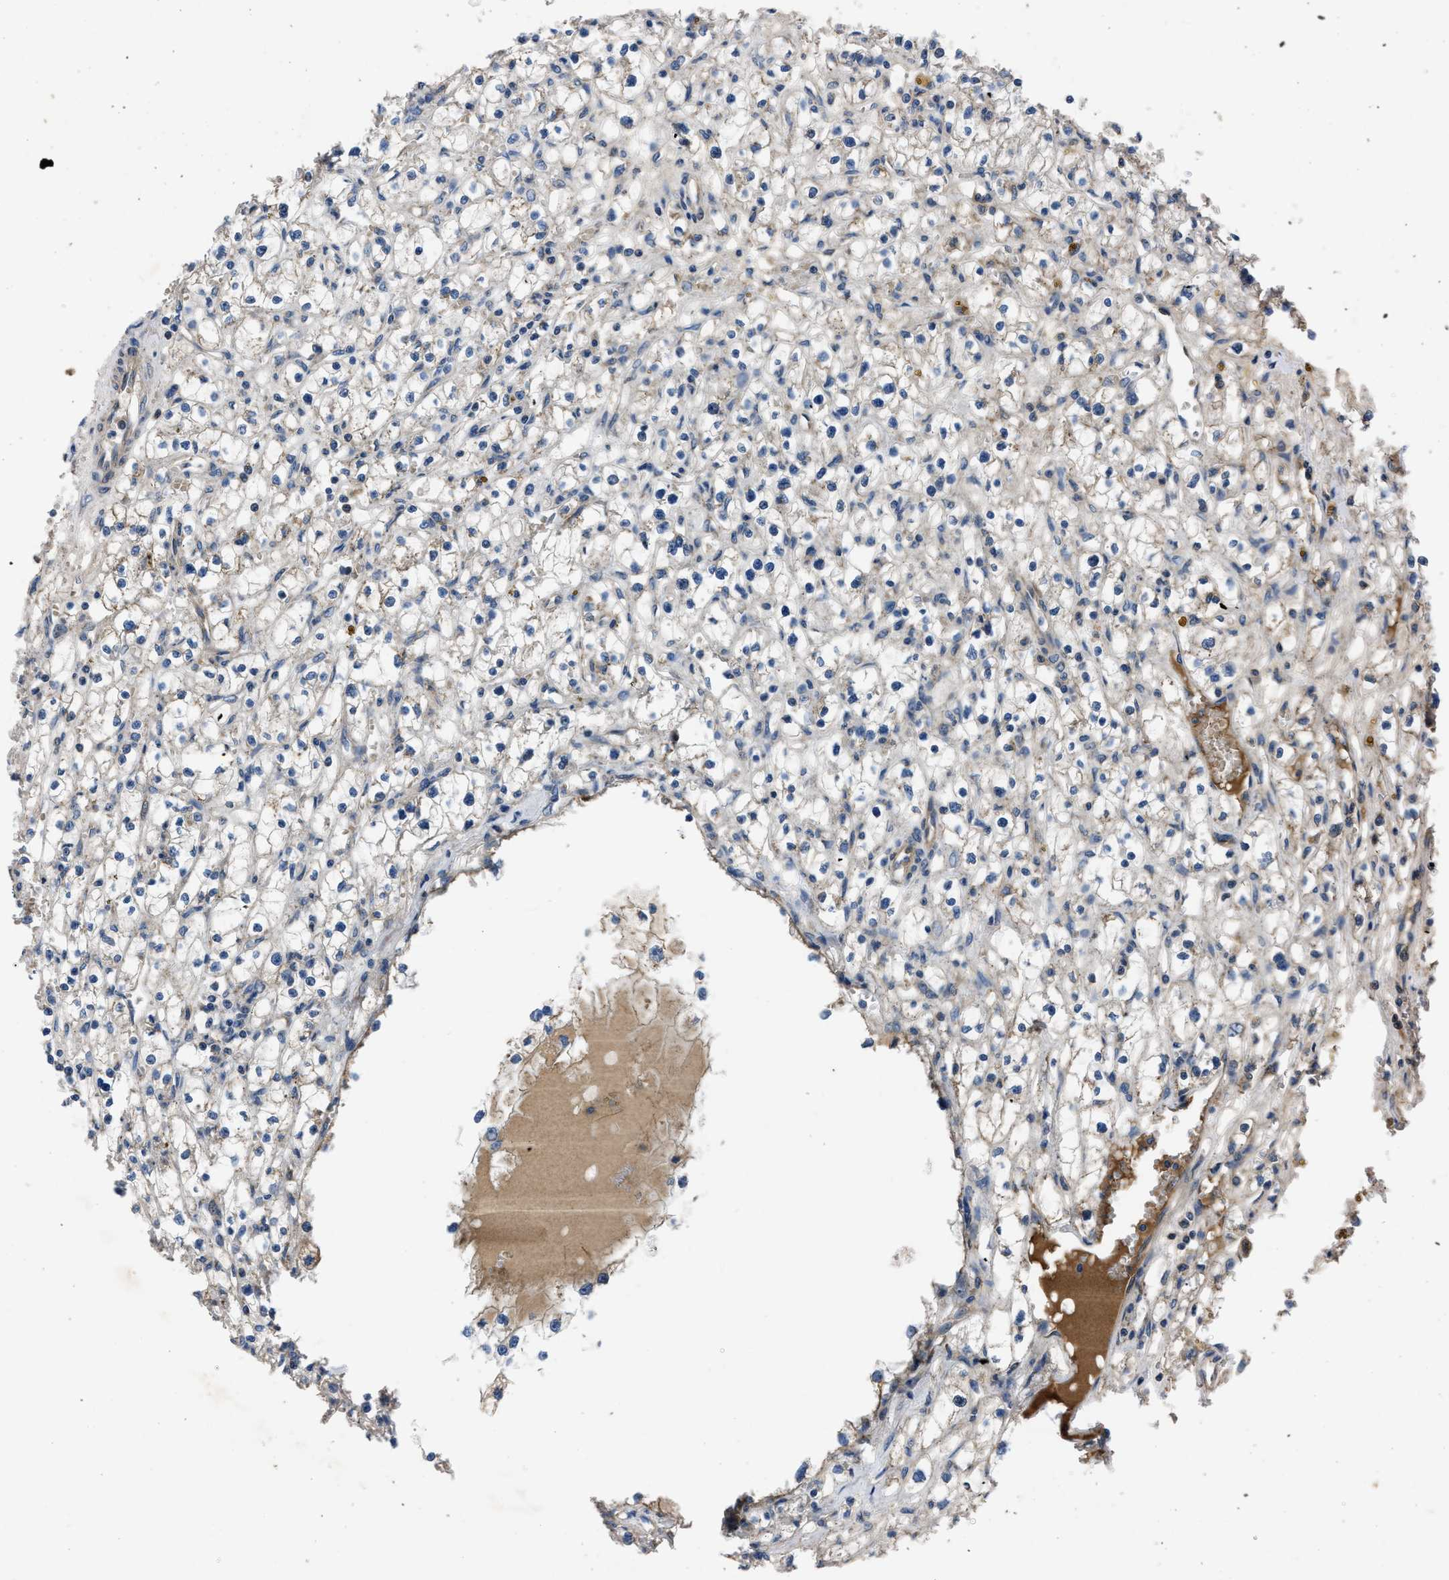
{"staining": {"intensity": "negative", "quantity": "none", "location": "none"}, "tissue": "renal cancer", "cell_type": "Tumor cells", "image_type": "cancer", "snomed": [{"axis": "morphology", "description": "Adenocarcinoma, NOS"}, {"axis": "topography", "description": "Kidney"}], "caption": "DAB (3,3'-diaminobenzidine) immunohistochemical staining of renal cancer shows no significant positivity in tumor cells. (Stains: DAB immunohistochemistry with hematoxylin counter stain, Microscopy: brightfield microscopy at high magnification).", "gene": "ERC1", "patient": {"sex": "male", "age": 56}}